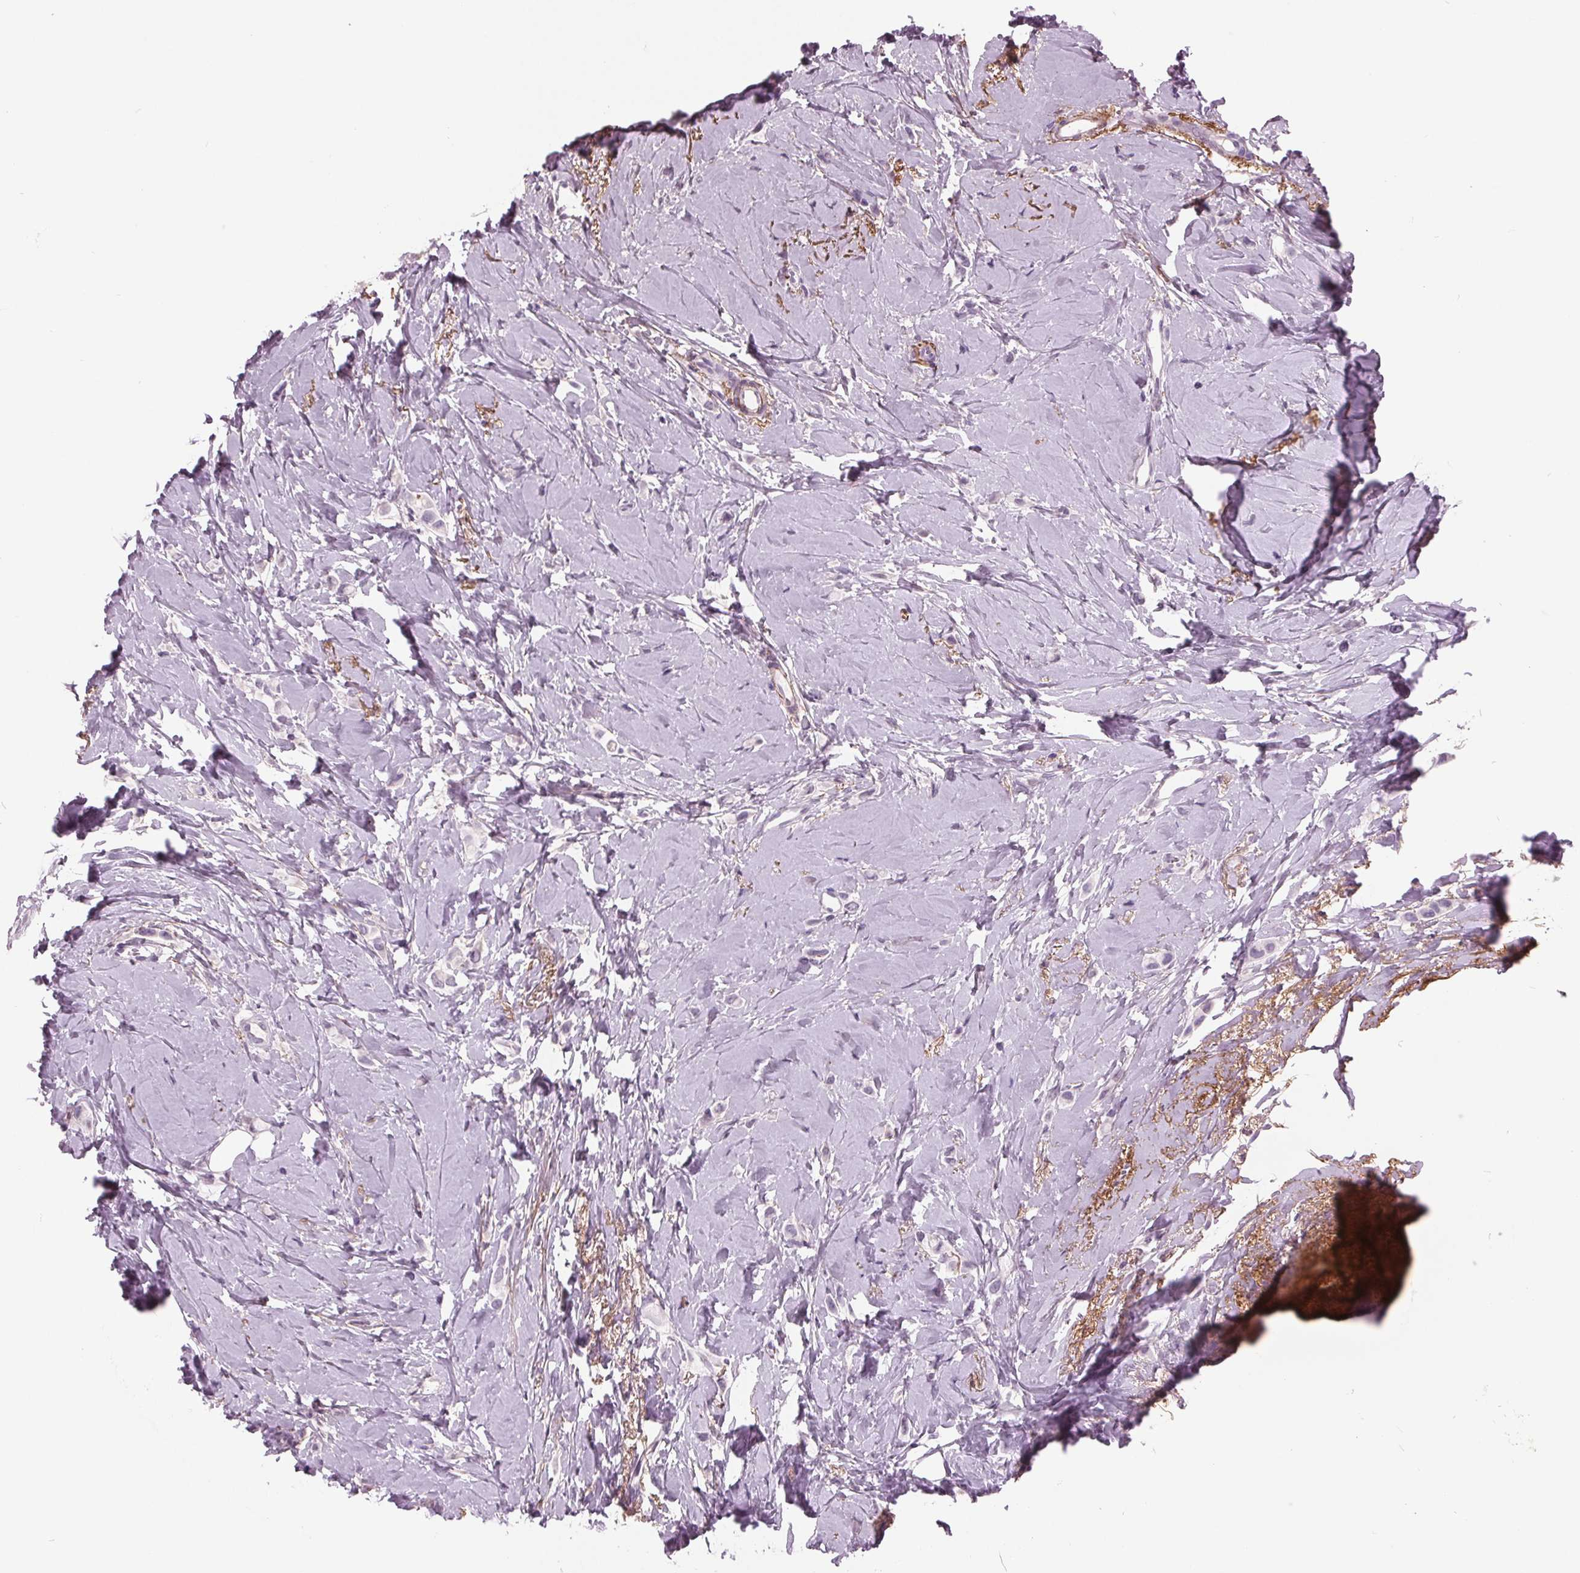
{"staining": {"intensity": "negative", "quantity": "none", "location": "none"}, "tissue": "breast cancer", "cell_type": "Tumor cells", "image_type": "cancer", "snomed": [{"axis": "morphology", "description": "Lobular carcinoma"}, {"axis": "topography", "description": "Breast"}], "caption": "Tumor cells are negative for brown protein staining in breast lobular carcinoma.", "gene": "AMBP", "patient": {"sex": "female", "age": 66}}